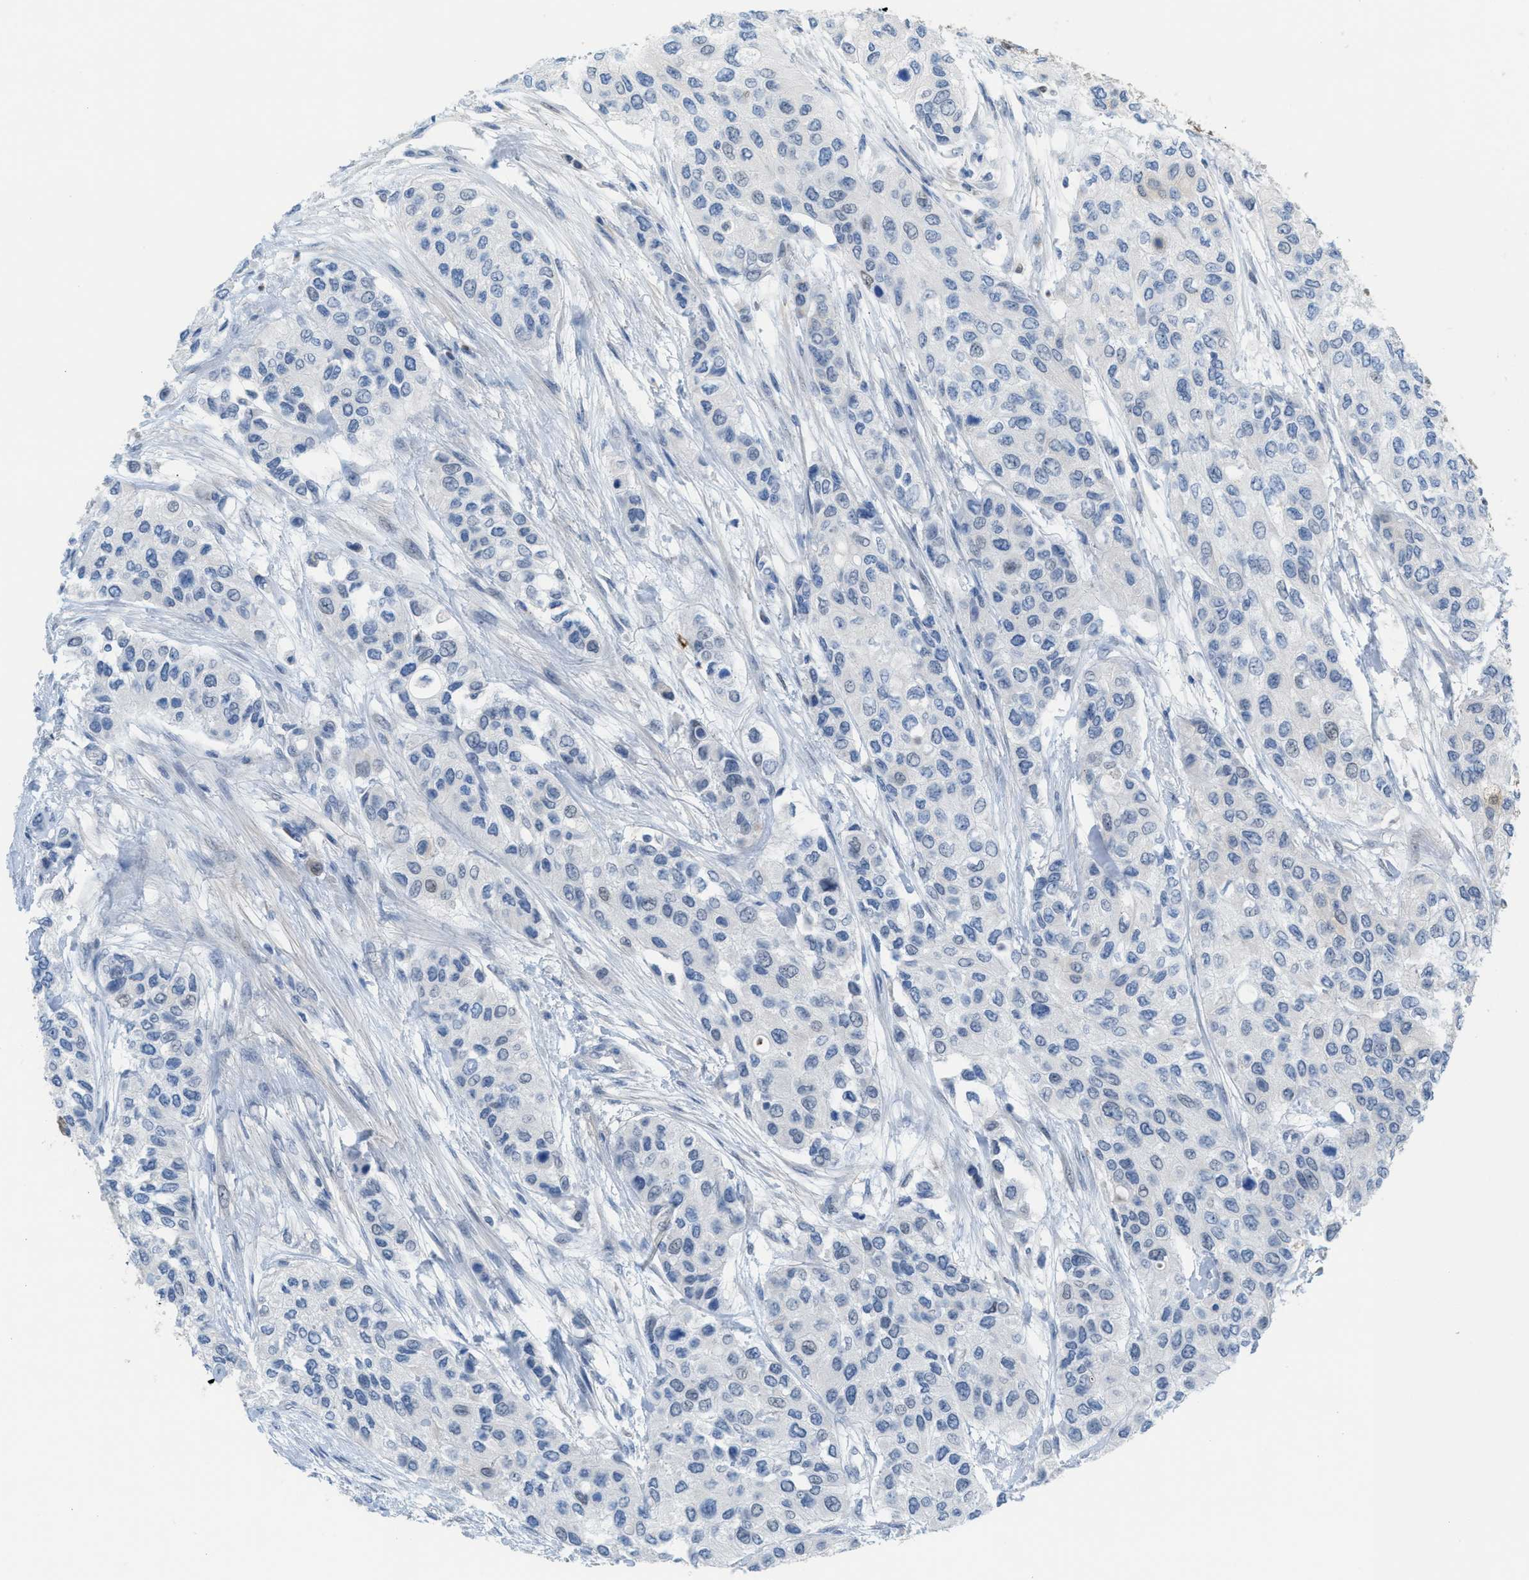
{"staining": {"intensity": "negative", "quantity": "none", "location": "none"}, "tissue": "urothelial cancer", "cell_type": "Tumor cells", "image_type": "cancer", "snomed": [{"axis": "morphology", "description": "Urothelial carcinoma, High grade"}, {"axis": "topography", "description": "Urinary bladder"}], "caption": "Immunohistochemistry (IHC) photomicrograph of neoplastic tissue: human urothelial cancer stained with DAB exhibits no significant protein expression in tumor cells.", "gene": "PPM1D", "patient": {"sex": "female", "age": 56}}